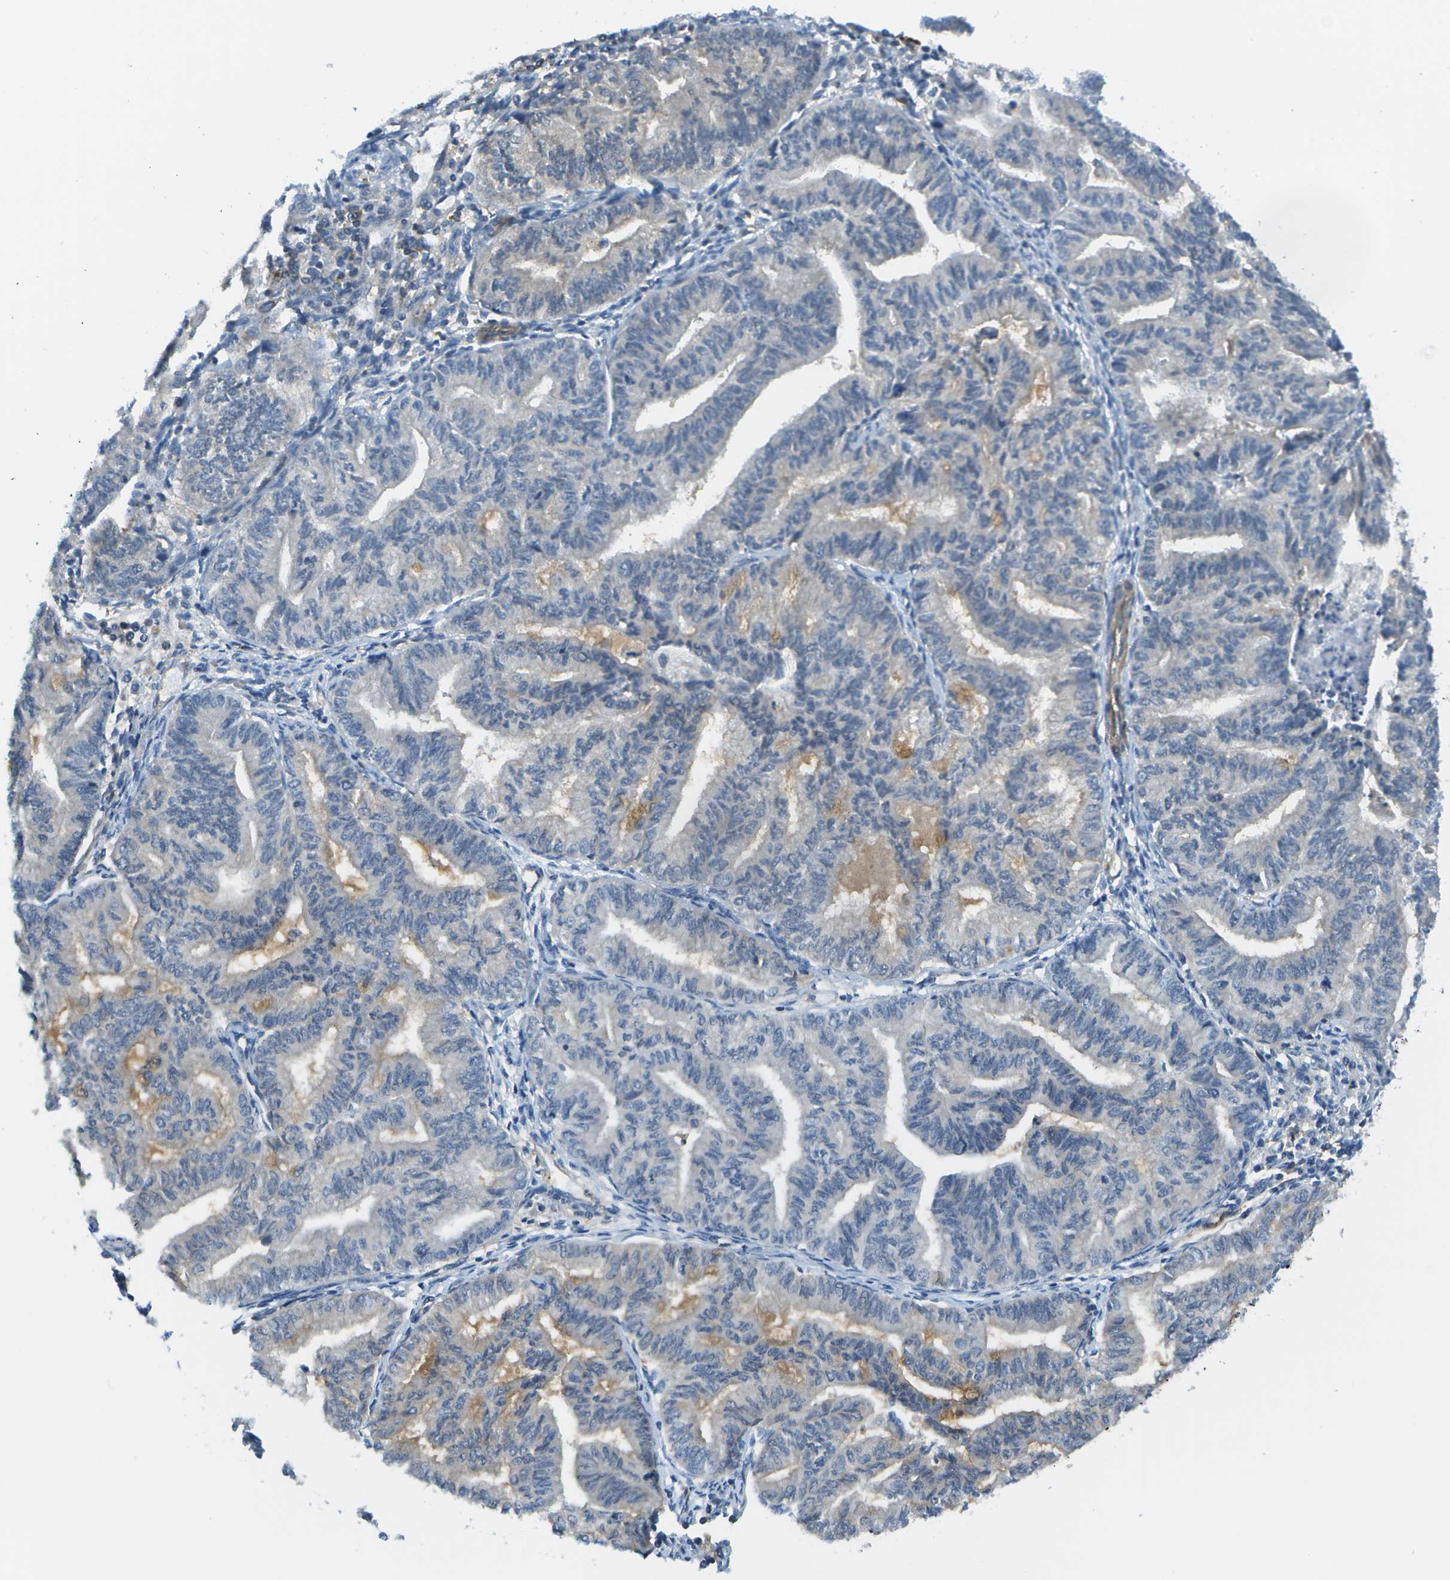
{"staining": {"intensity": "negative", "quantity": "none", "location": "none"}, "tissue": "endometrial cancer", "cell_type": "Tumor cells", "image_type": "cancer", "snomed": [{"axis": "morphology", "description": "Adenocarcinoma, NOS"}, {"axis": "topography", "description": "Endometrium"}], "caption": "An immunohistochemistry photomicrograph of endometrial adenocarcinoma is shown. There is no staining in tumor cells of endometrial adenocarcinoma.", "gene": "KIAA0040", "patient": {"sex": "female", "age": 79}}